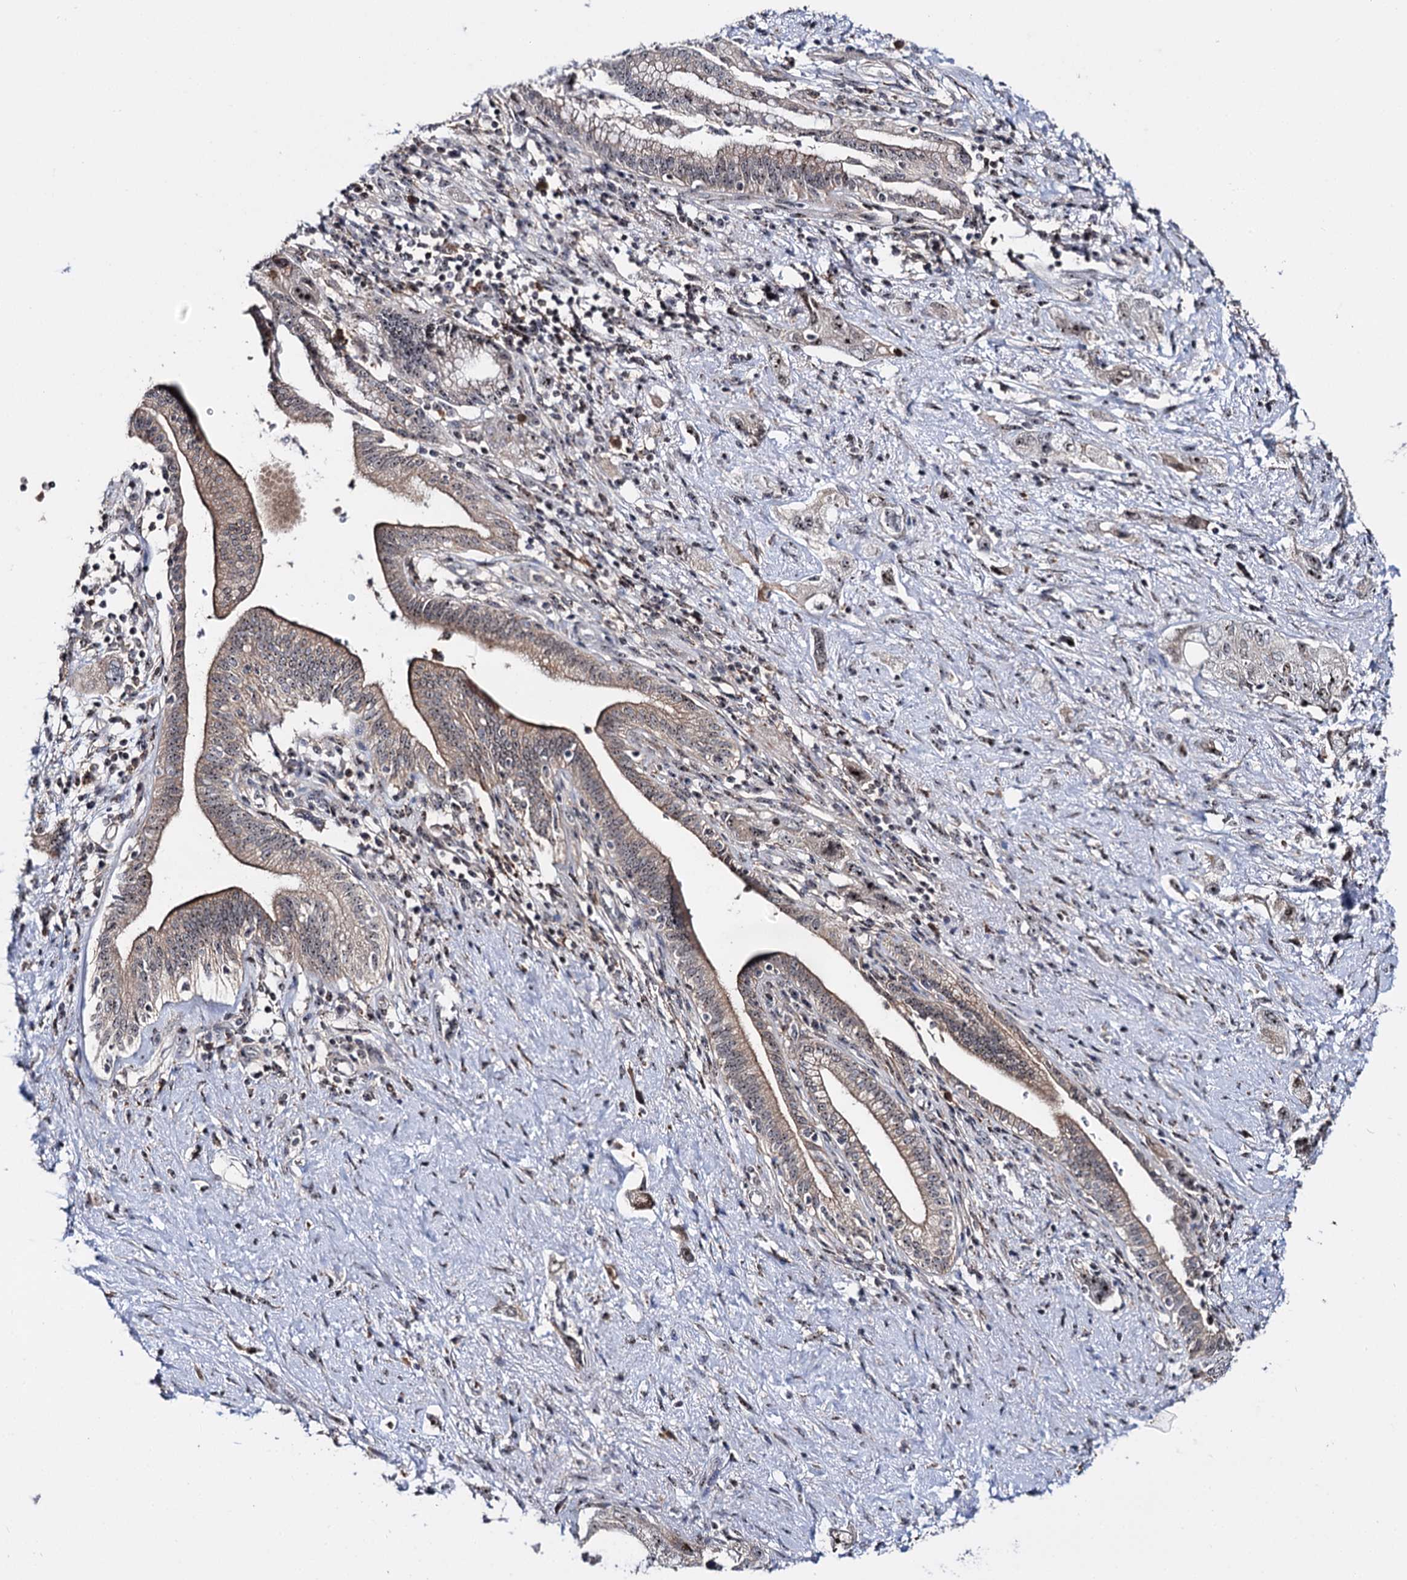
{"staining": {"intensity": "weak", "quantity": "25%-75%", "location": "cytoplasmic/membranous,nuclear"}, "tissue": "pancreatic cancer", "cell_type": "Tumor cells", "image_type": "cancer", "snomed": [{"axis": "morphology", "description": "Adenocarcinoma, NOS"}, {"axis": "topography", "description": "Pancreas"}], "caption": "Weak cytoplasmic/membranous and nuclear protein expression is present in approximately 25%-75% of tumor cells in pancreatic cancer (adenocarcinoma).", "gene": "SUPT20H", "patient": {"sex": "female", "age": 73}}